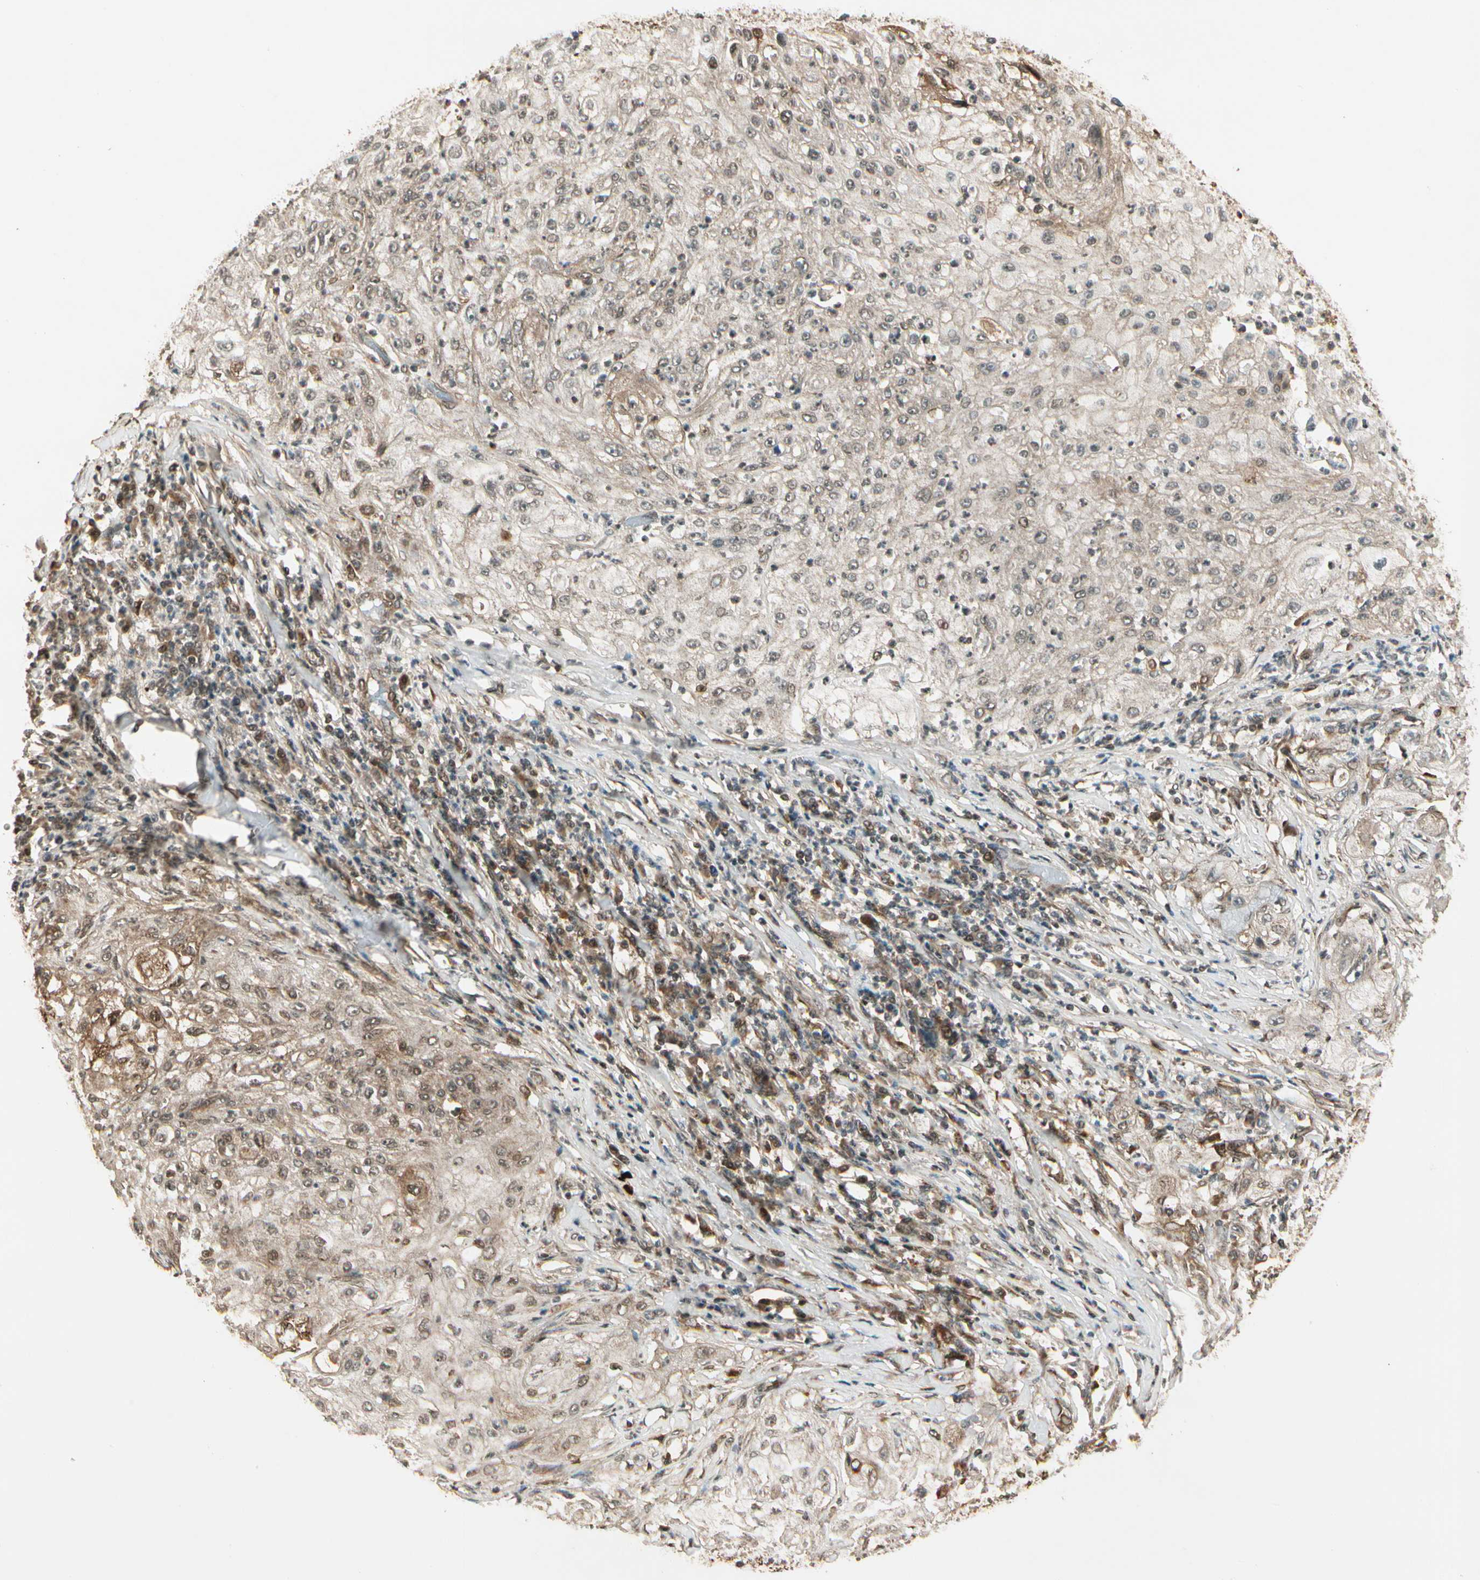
{"staining": {"intensity": "weak", "quantity": "25%-75%", "location": "cytoplasmic/membranous"}, "tissue": "lung cancer", "cell_type": "Tumor cells", "image_type": "cancer", "snomed": [{"axis": "morphology", "description": "Inflammation, NOS"}, {"axis": "morphology", "description": "Squamous cell carcinoma, NOS"}, {"axis": "topography", "description": "Lymph node"}, {"axis": "topography", "description": "Soft tissue"}, {"axis": "topography", "description": "Lung"}], "caption": "Lung cancer stained with a brown dye exhibits weak cytoplasmic/membranous positive expression in approximately 25%-75% of tumor cells.", "gene": "GLUL", "patient": {"sex": "male", "age": 66}}